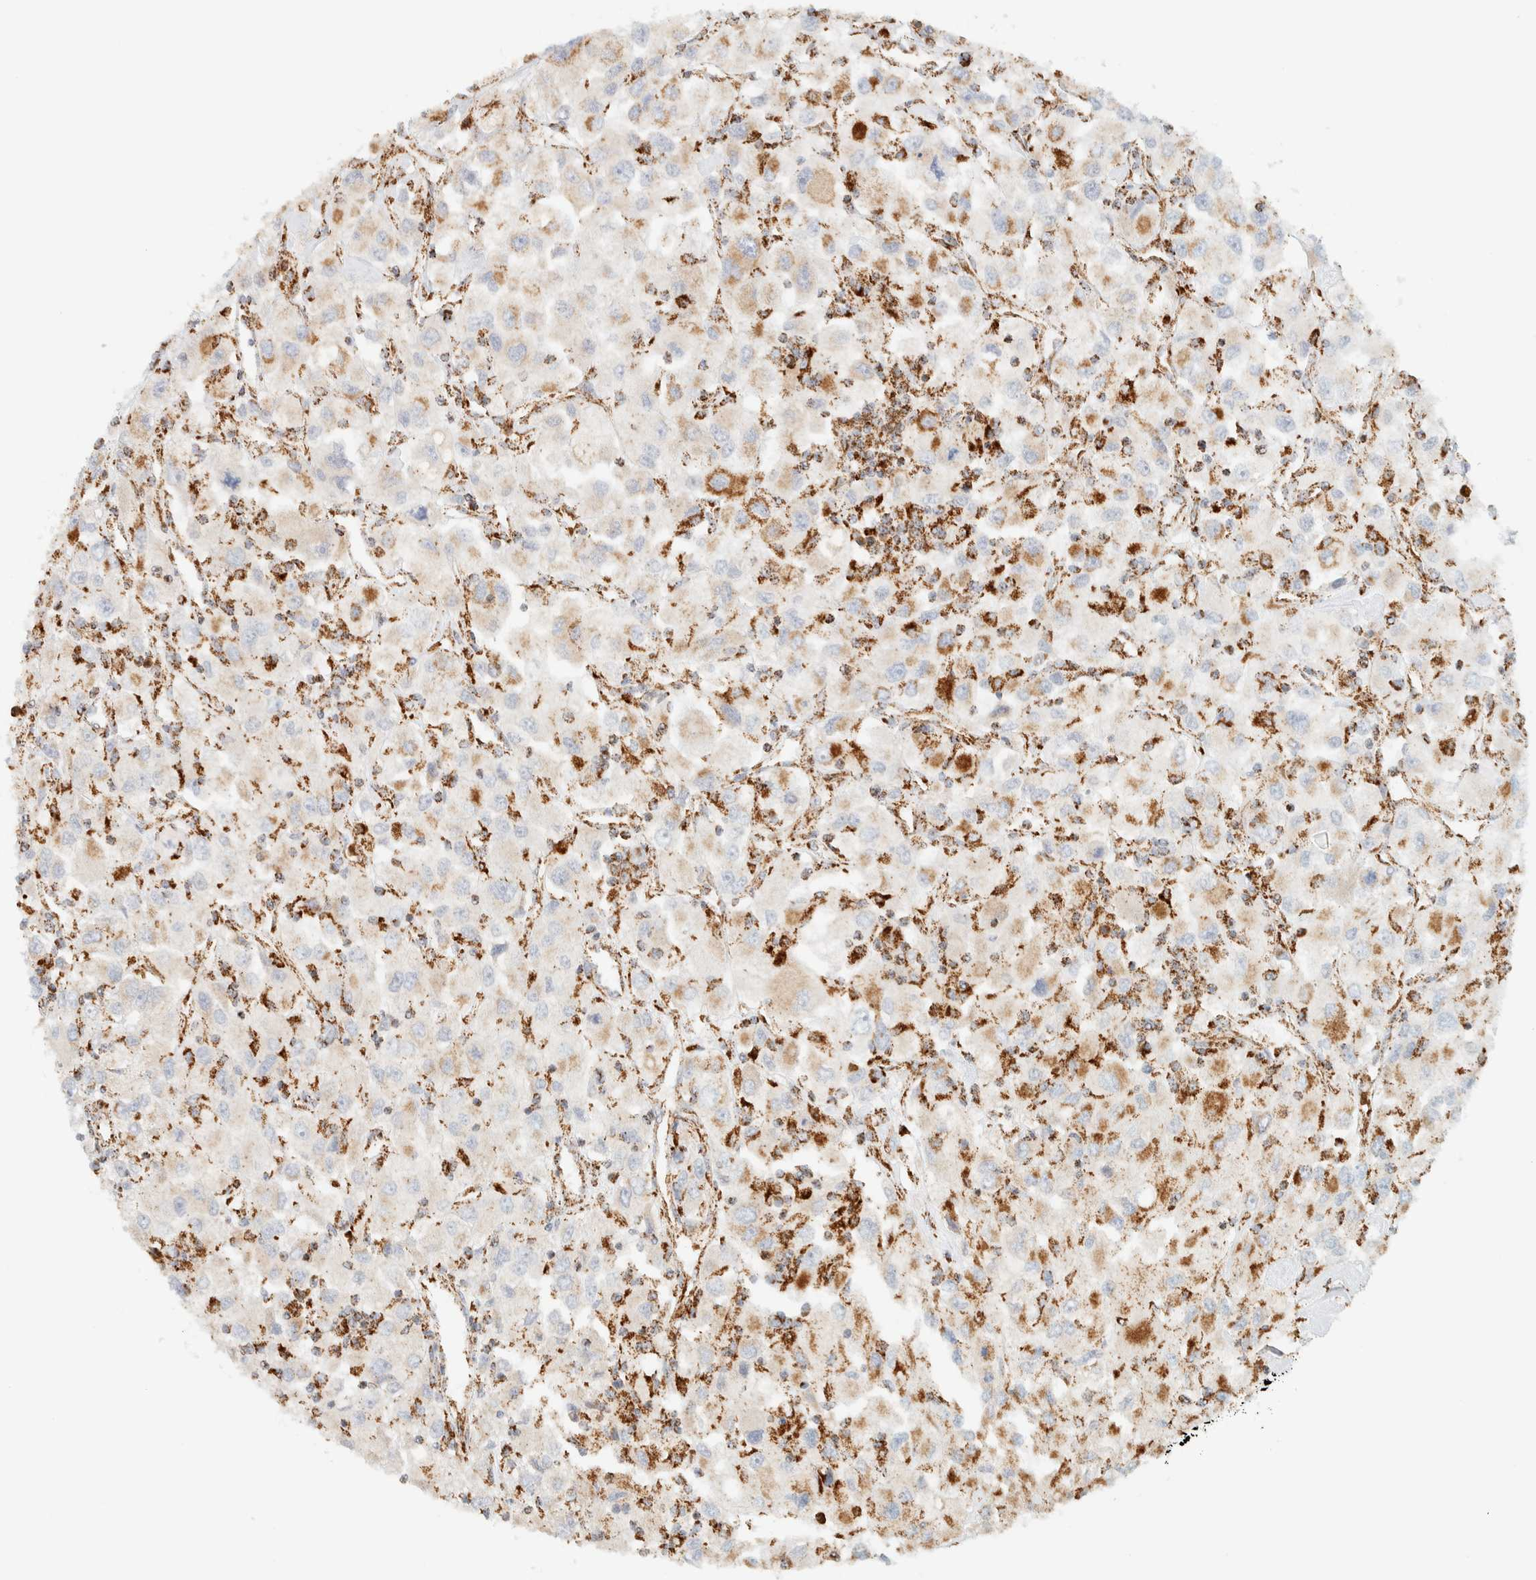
{"staining": {"intensity": "moderate", "quantity": ">75%", "location": "cytoplasmic/membranous"}, "tissue": "renal cancer", "cell_type": "Tumor cells", "image_type": "cancer", "snomed": [{"axis": "morphology", "description": "Adenocarcinoma, NOS"}, {"axis": "topography", "description": "Kidney"}], "caption": "Immunohistochemical staining of human renal adenocarcinoma shows medium levels of moderate cytoplasmic/membranous staining in approximately >75% of tumor cells. Nuclei are stained in blue.", "gene": "KIFAP3", "patient": {"sex": "female", "age": 52}}